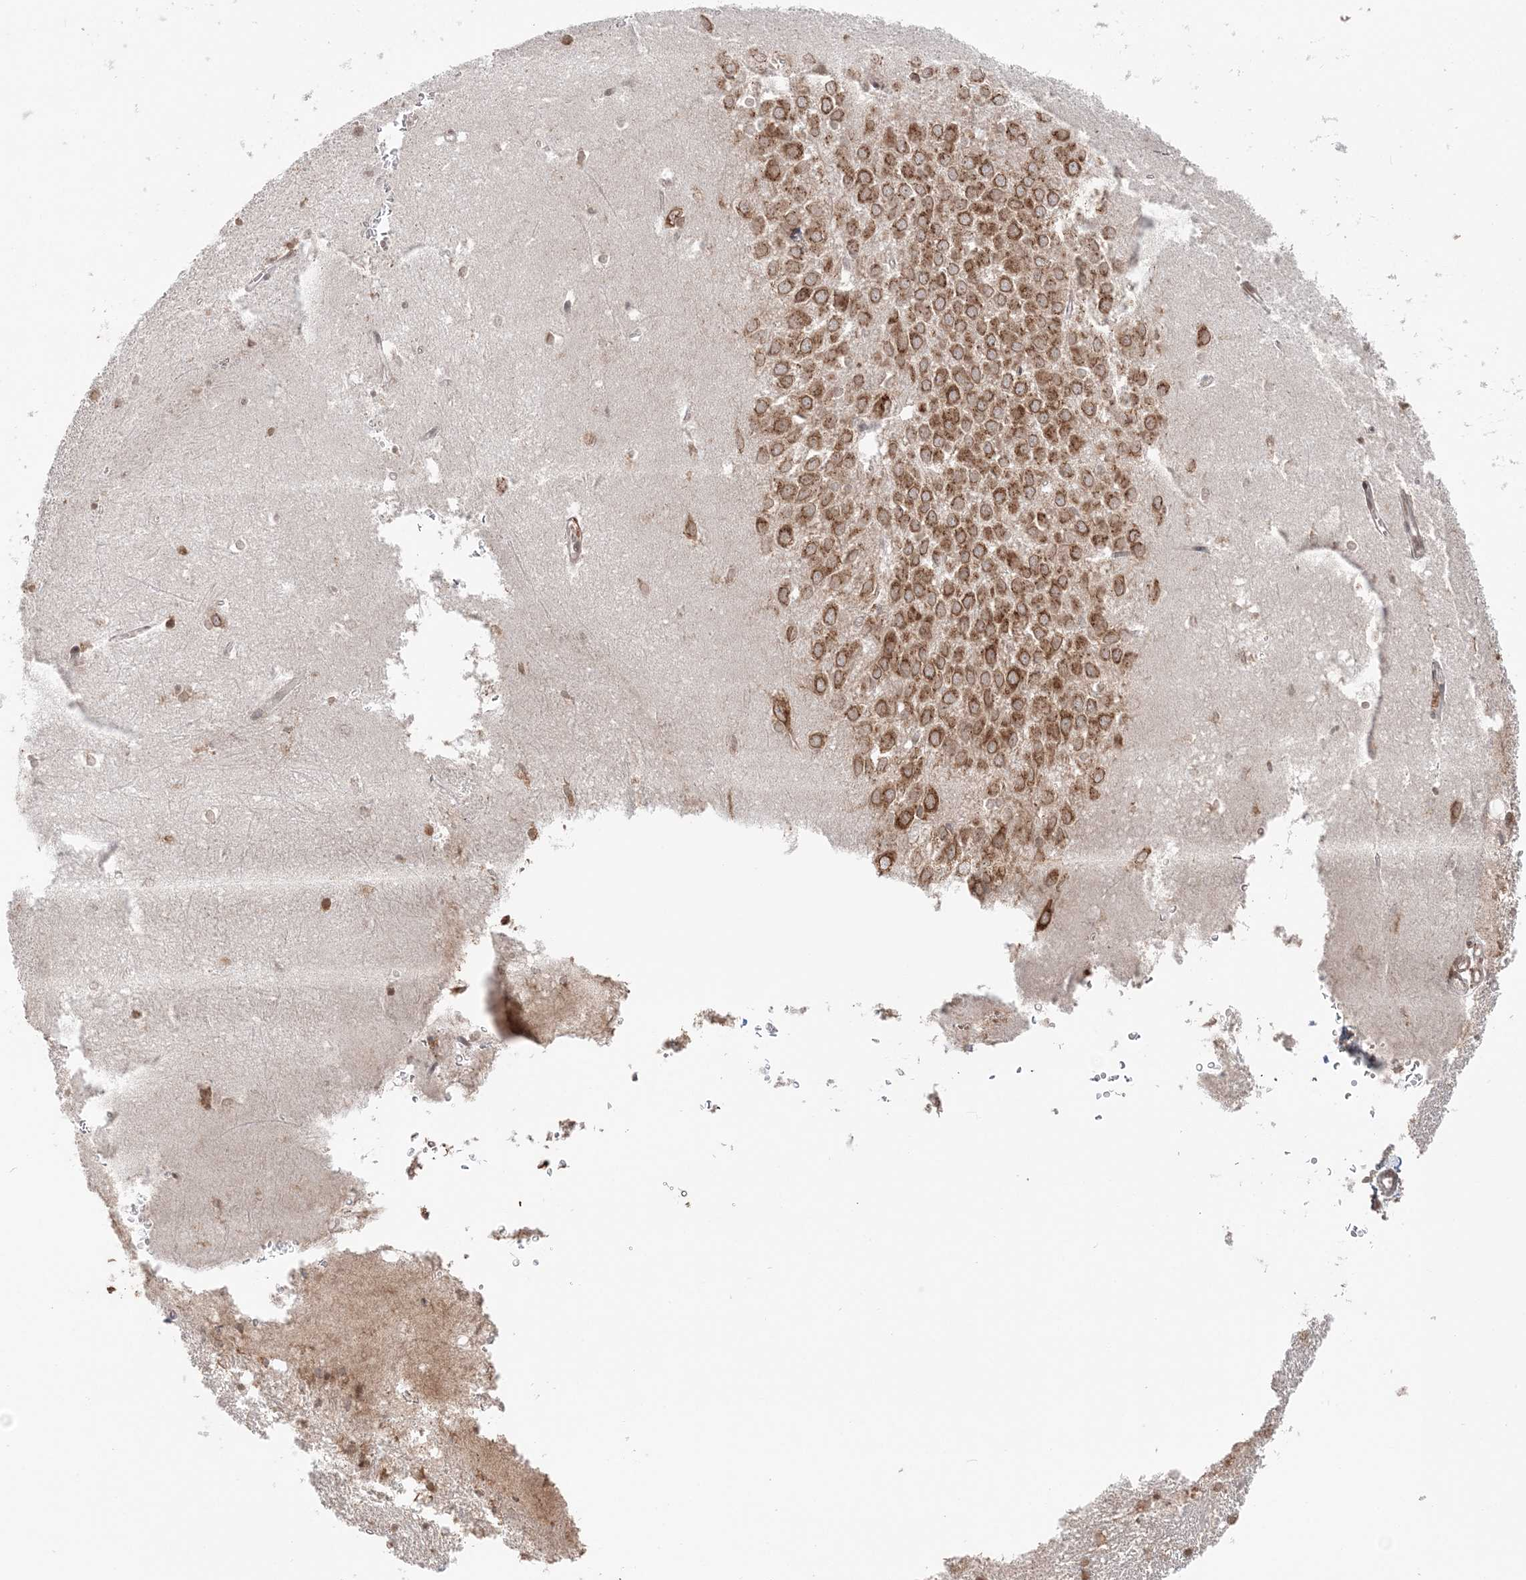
{"staining": {"intensity": "moderate", "quantity": "25%-75%", "location": "cytoplasmic/membranous,nuclear"}, "tissue": "hippocampus", "cell_type": "Glial cells", "image_type": "normal", "snomed": [{"axis": "morphology", "description": "Normal tissue, NOS"}, {"axis": "topography", "description": "Hippocampus"}], "caption": "Protein expression analysis of normal hippocampus reveals moderate cytoplasmic/membranous,nuclear expression in about 25%-75% of glial cells. The staining is performed using DAB (3,3'-diaminobenzidine) brown chromogen to label protein expression. The nuclei are counter-stained blue using hematoxylin.", "gene": "TMED10", "patient": {"sex": "female", "age": 64}}